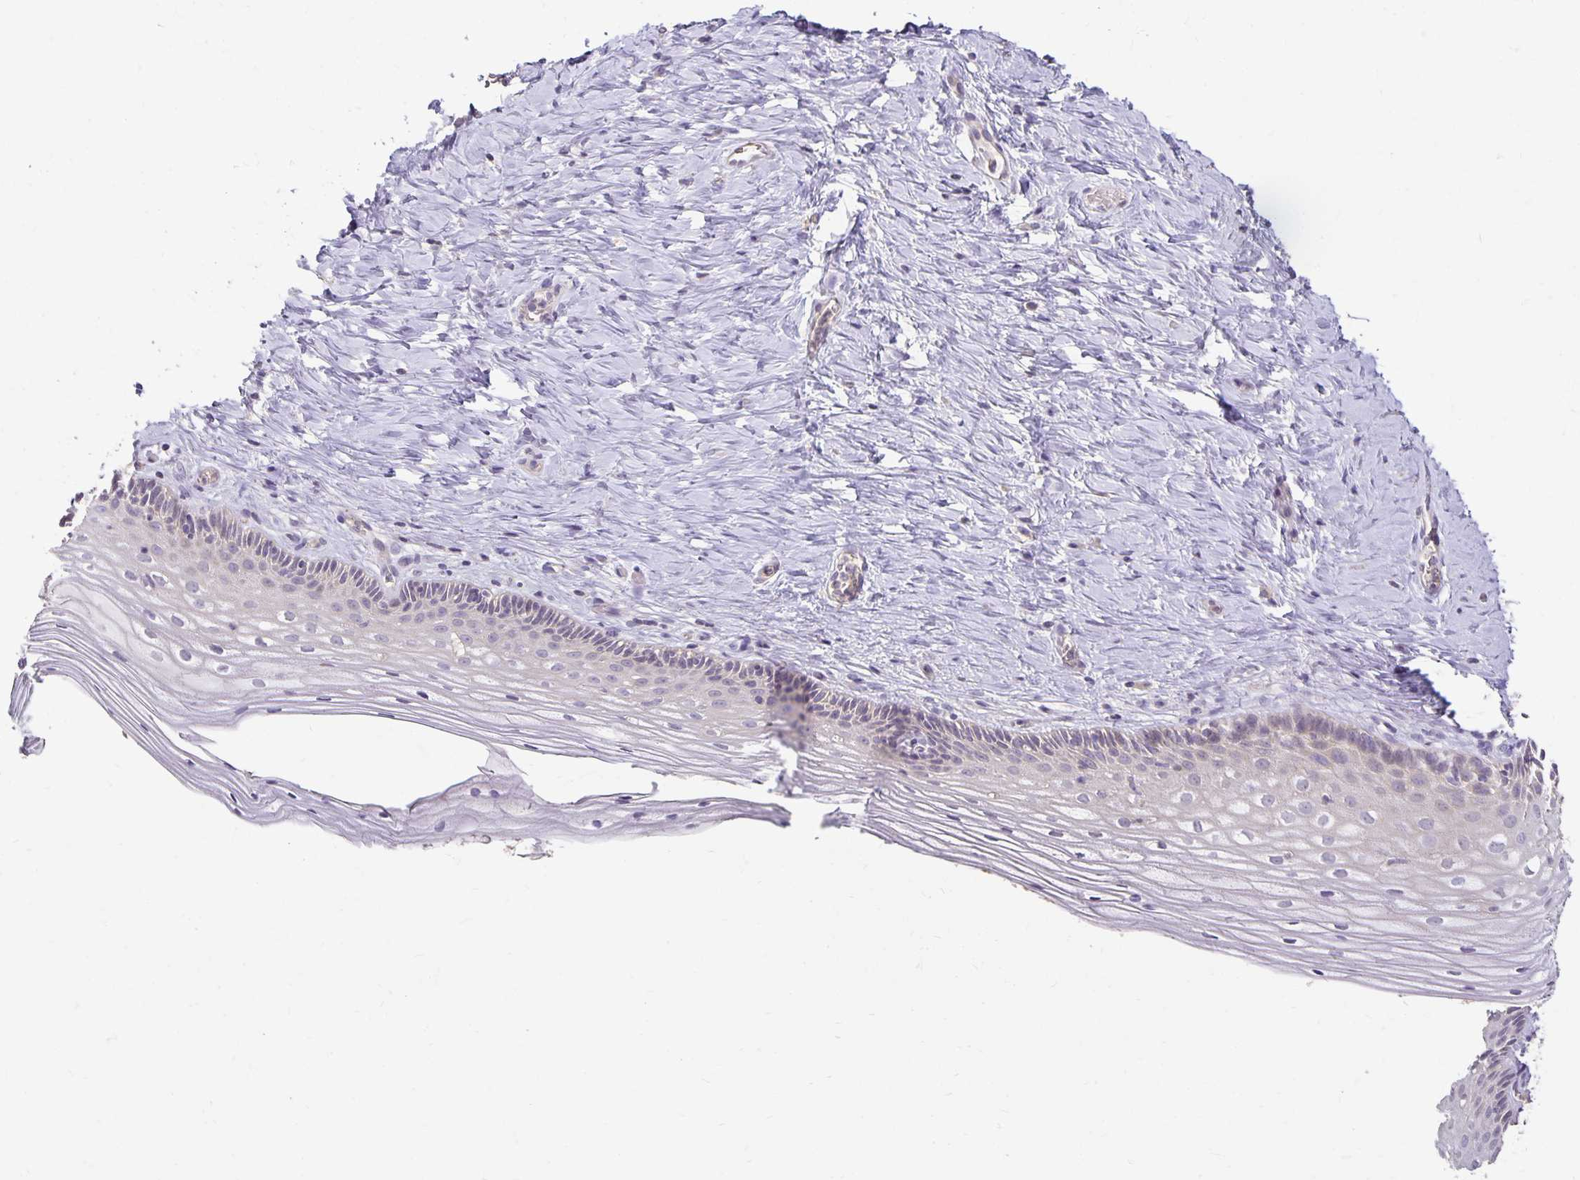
{"staining": {"intensity": "negative", "quantity": "none", "location": "none"}, "tissue": "vagina", "cell_type": "Squamous epithelial cells", "image_type": "normal", "snomed": [{"axis": "morphology", "description": "Normal tissue, NOS"}, {"axis": "topography", "description": "Vagina"}], "caption": "A high-resolution image shows IHC staining of unremarkable vagina, which demonstrates no significant positivity in squamous epithelial cells.", "gene": "CST6", "patient": {"sex": "female", "age": 45}}